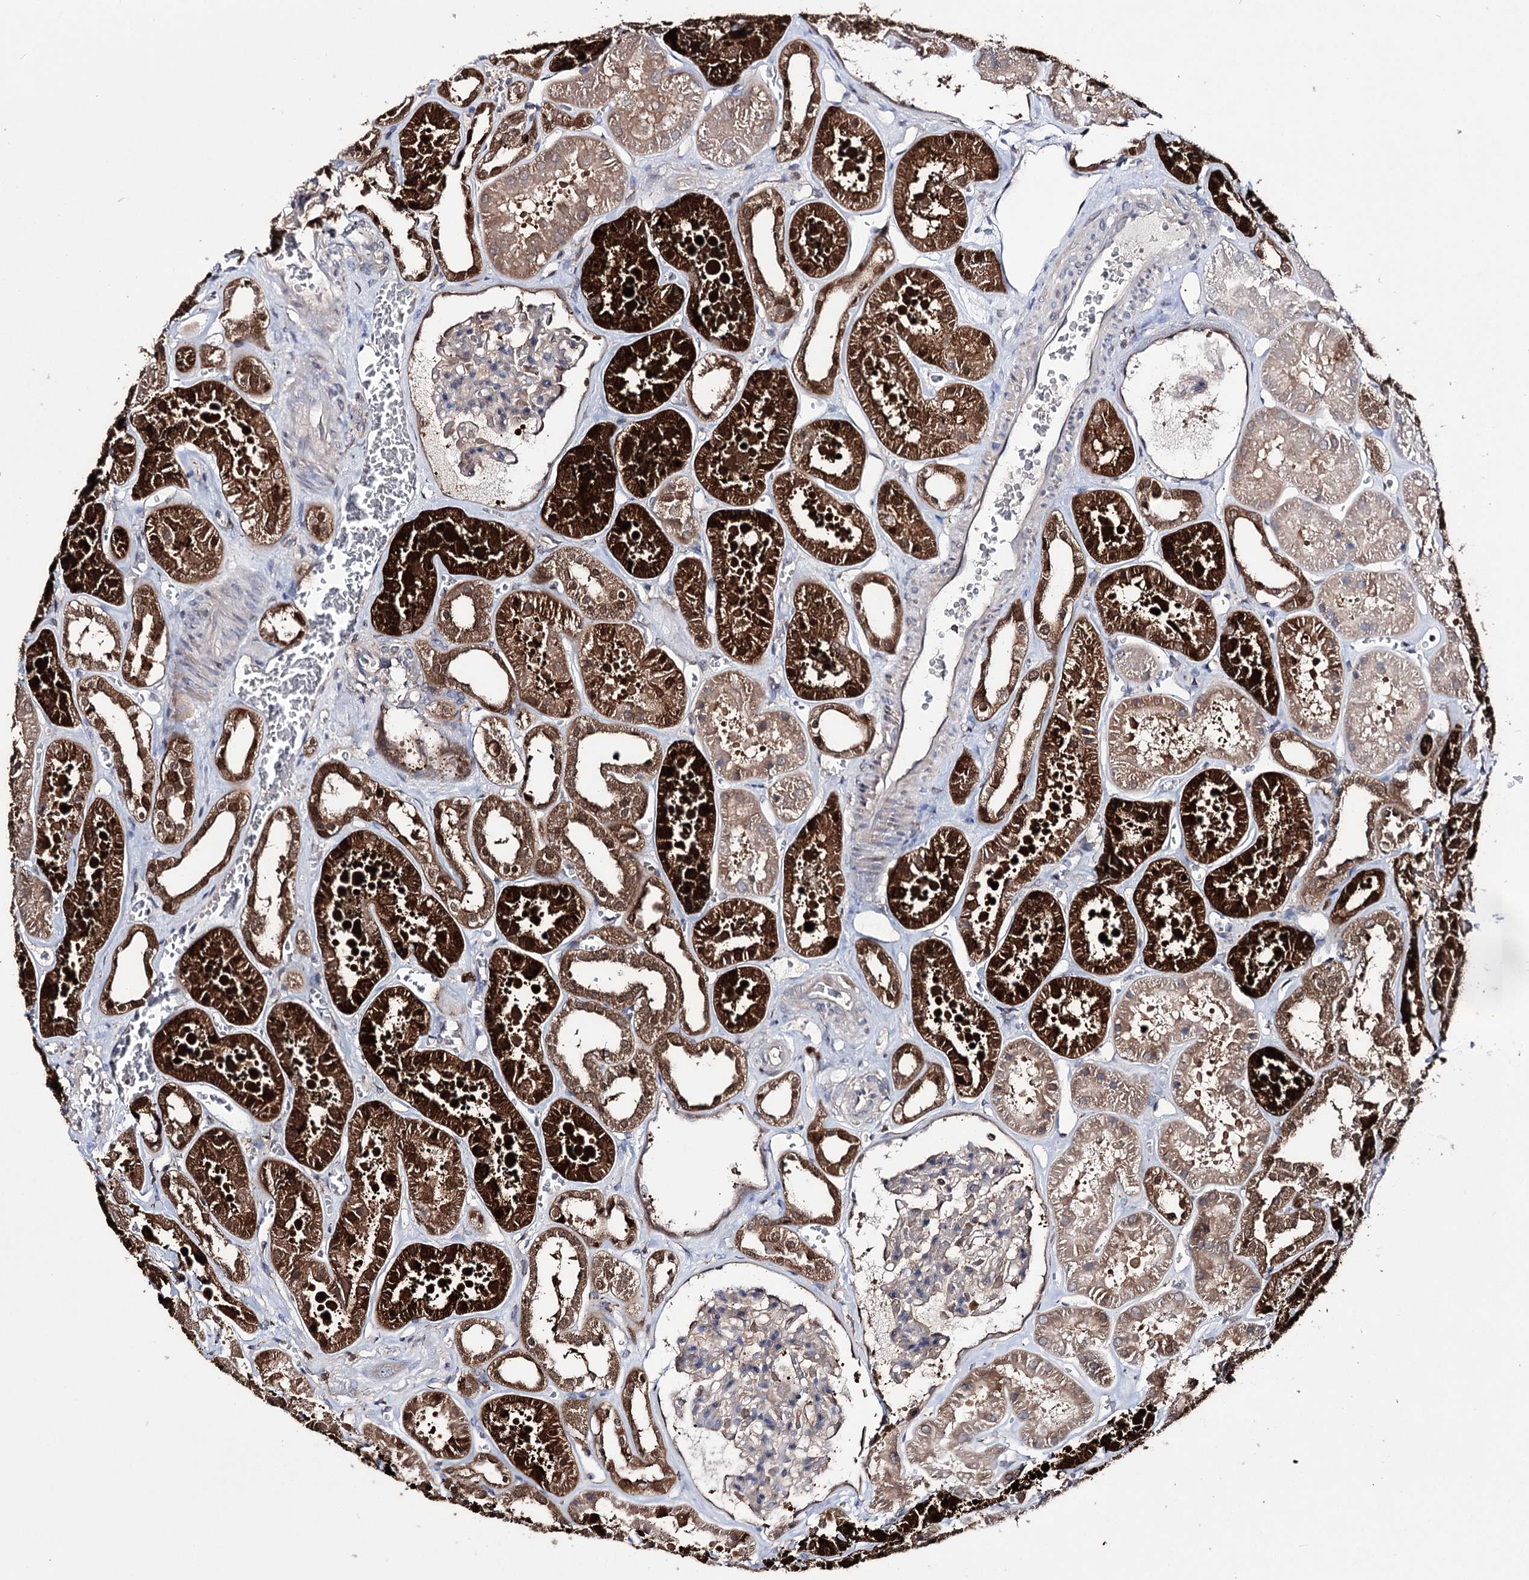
{"staining": {"intensity": "weak", "quantity": "25%-75%", "location": "cytoplasmic/membranous,nuclear"}, "tissue": "kidney", "cell_type": "Cells in glomeruli", "image_type": "normal", "snomed": [{"axis": "morphology", "description": "Normal tissue, NOS"}, {"axis": "topography", "description": "Kidney"}], "caption": "A brown stain labels weak cytoplasmic/membranous,nuclear staining of a protein in cells in glomeruli of unremarkable kidney.", "gene": "PTER", "patient": {"sex": "female", "age": 41}}